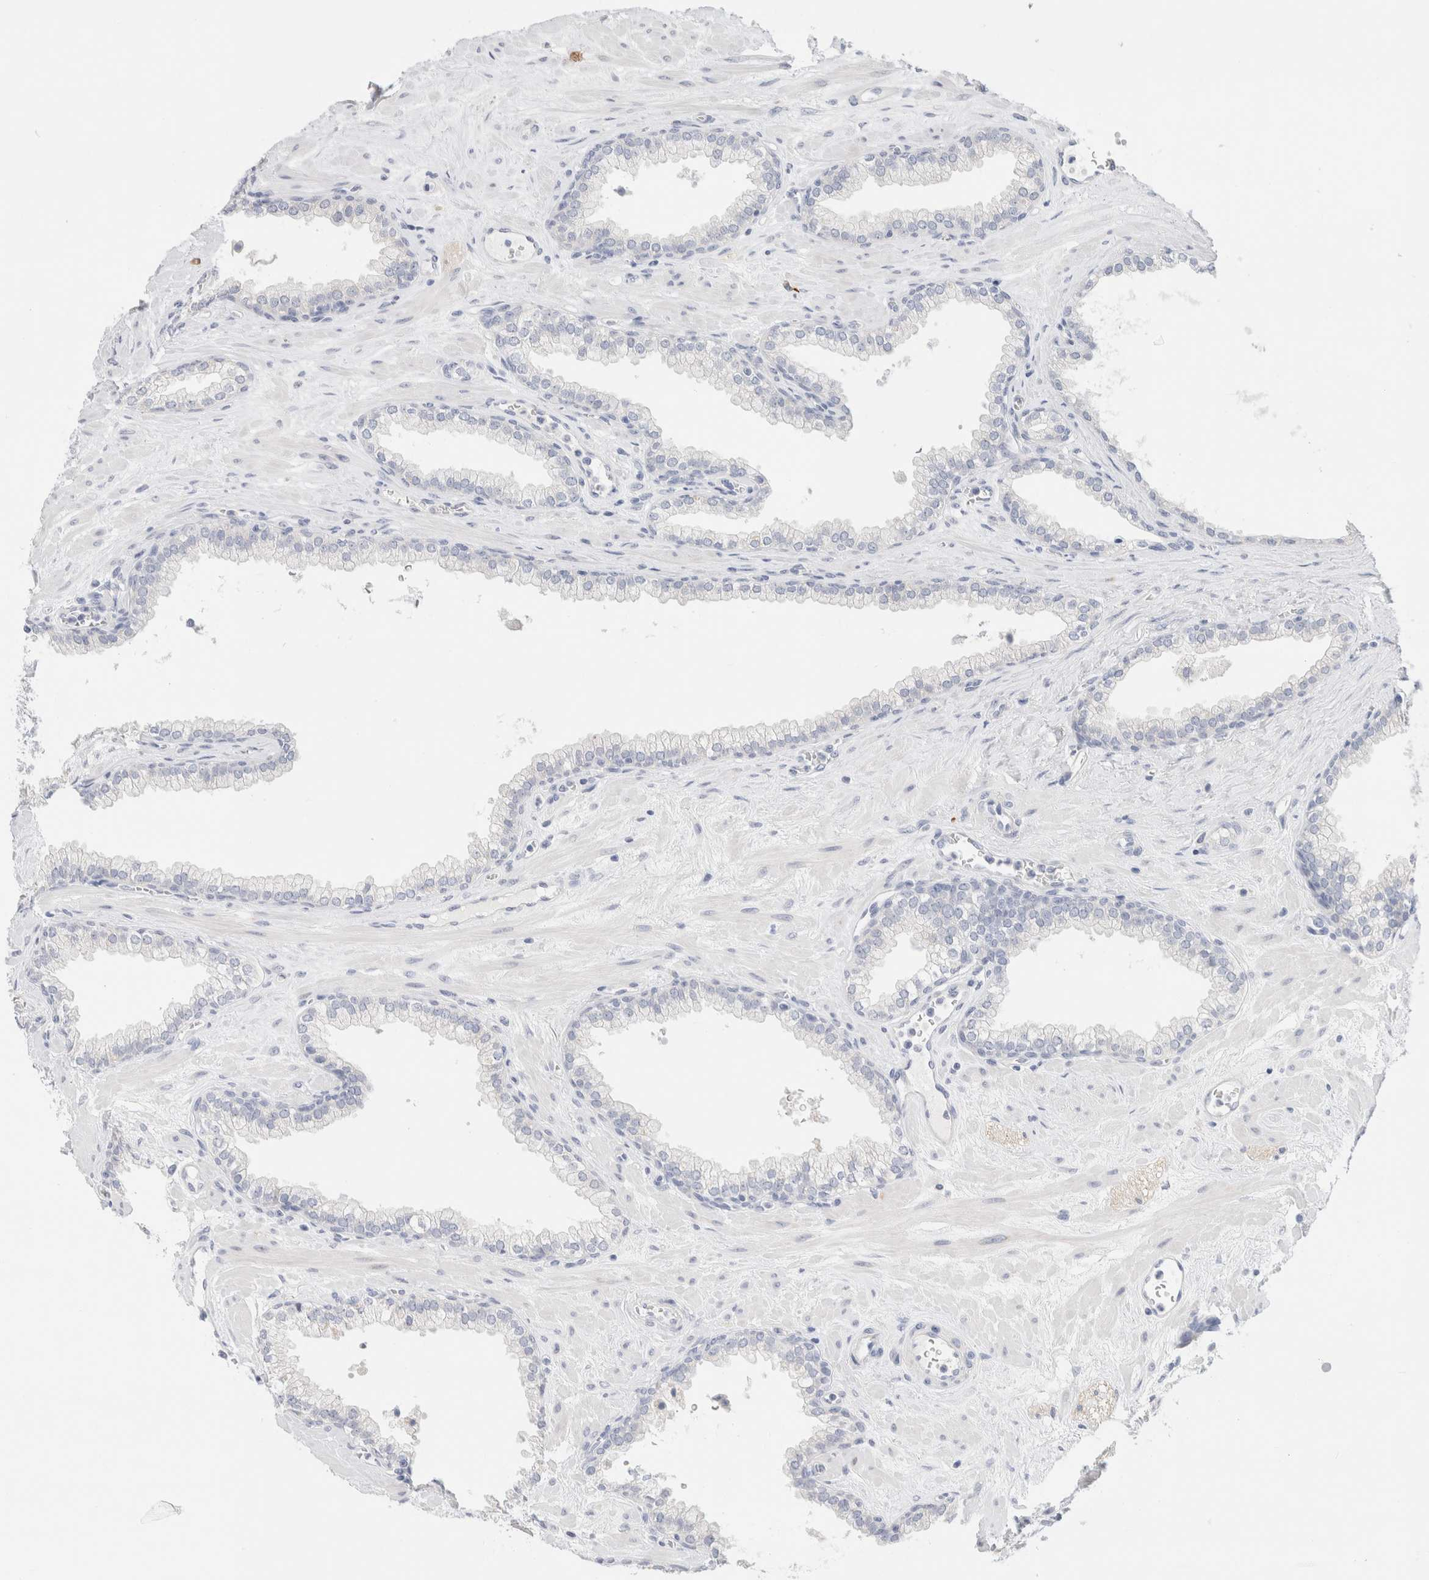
{"staining": {"intensity": "negative", "quantity": "none", "location": "none"}, "tissue": "prostate", "cell_type": "Glandular cells", "image_type": "normal", "snomed": [{"axis": "morphology", "description": "Normal tissue, NOS"}, {"axis": "morphology", "description": "Urothelial carcinoma, Low grade"}, {"axis": "topography", "description": "Urinary bladder"}, {"axis": "topography", "description": "Prostate"}], "caption": "This photomicrograph is of unremarkable prostate stained with immunohistochemistry (IHC) to label a protein in brown with the nuclei are counter-stained blue. There is no staining in glandular cells. Brightfield microscopy of IHC stained with DAB (3,3'-diaminobenzidine) (brown) and hematoxylin (blue), captured at high magnification.", "gene": "GADD45G", "patient": {"sex": "male", "age": 60}}